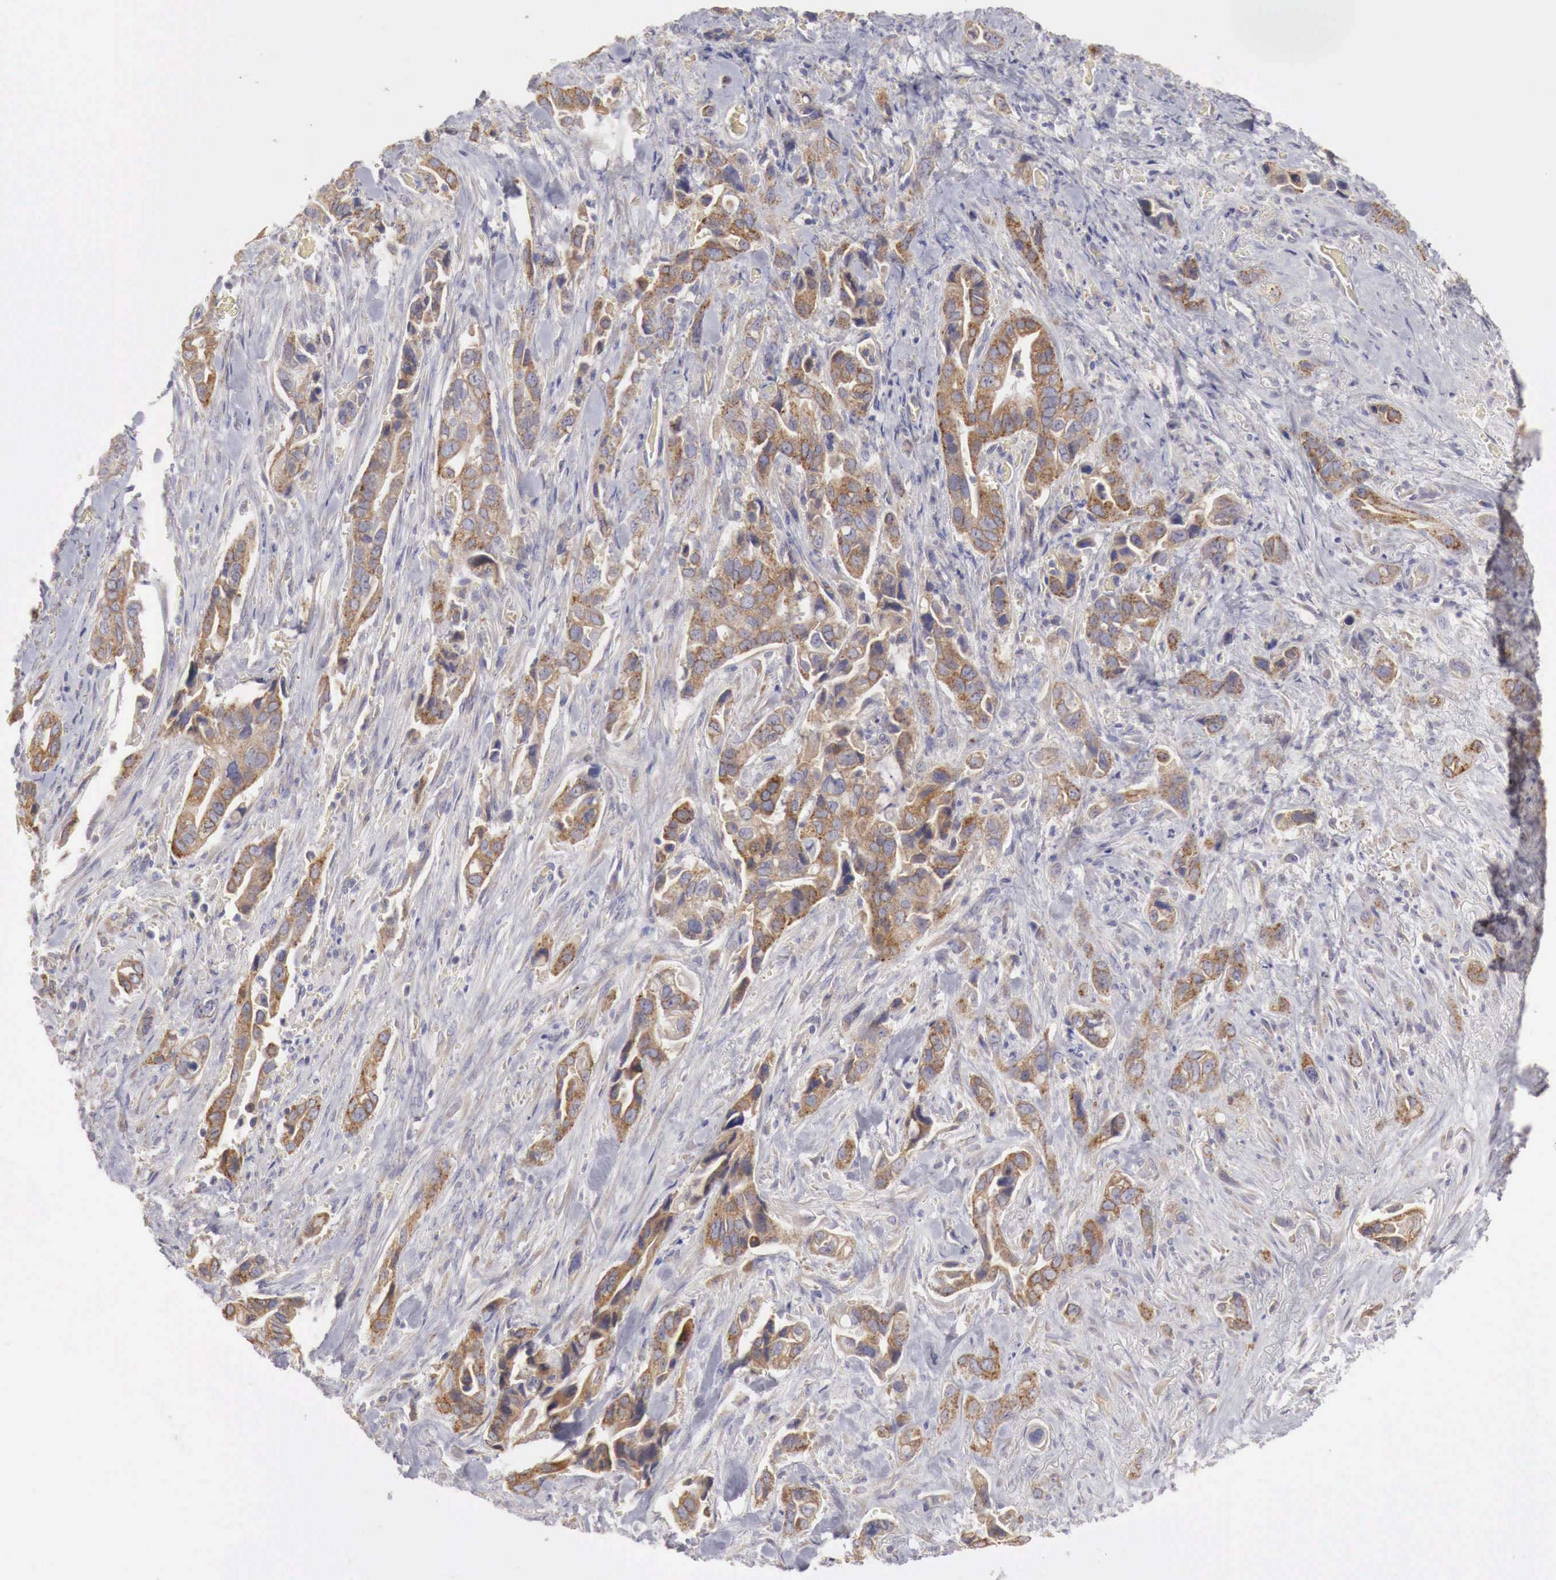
{"staining": {"intensity": "moderate", "quantity": ">75%", "location": "cytoplasmic/membranous"}, "tissue": "pancreatic cancer", "cell_type": "Tumor cells", "image_type": "cancer", "snomed": [{"axis": "morphology", "description": "Adenocarcinoma, NOS"}, {"axis": "topography", "description": "Pancreas"}], "caption": "High-power microscopy captured an immunohistochemistry (IHC) micrograph of pancreatic adenocarcinoma, revealing moderate cytoplasmic/membranous expression in about >75% of tumor cells.", "gene": "NSDHL", "patient": {"sex": "male", "age": 69}}